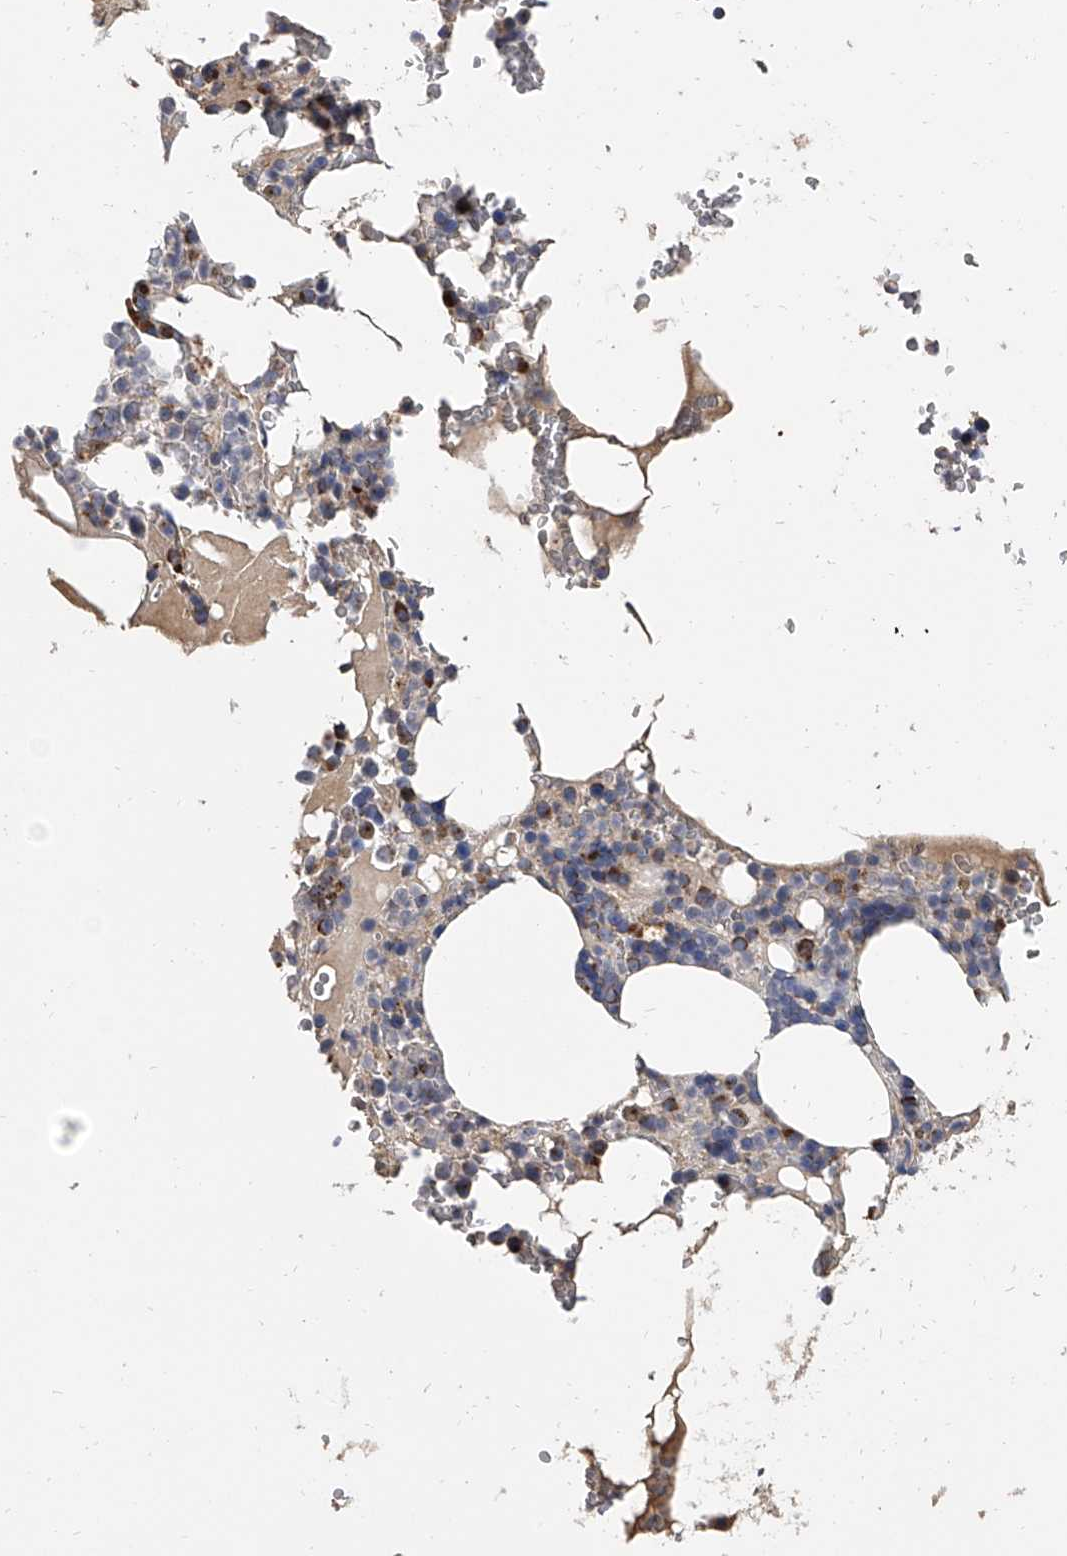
{"staining": {"intensity": "moderate", "quantity": "25%-75%", "location": "cytoplasmic/membranous"}, "tissue": "bone marrow", "cell_type": "Hematopoietic cells", "image_type": "normal", "snomed": [{"axis": "morphology", "description": "Normal tissue, NOS"}, {"axis": "topography", "description": "Bone marrow"}], "caption": "IHC histopathology image of benign bone marrow stained for a protein (brown), which displays medium levels of moderate cytoplasmic/membranous staining in approximately 25%-75% of hematopoietic cells.", "gene": "MRPL28", "patient": {"sex": "male", "age": 58}}